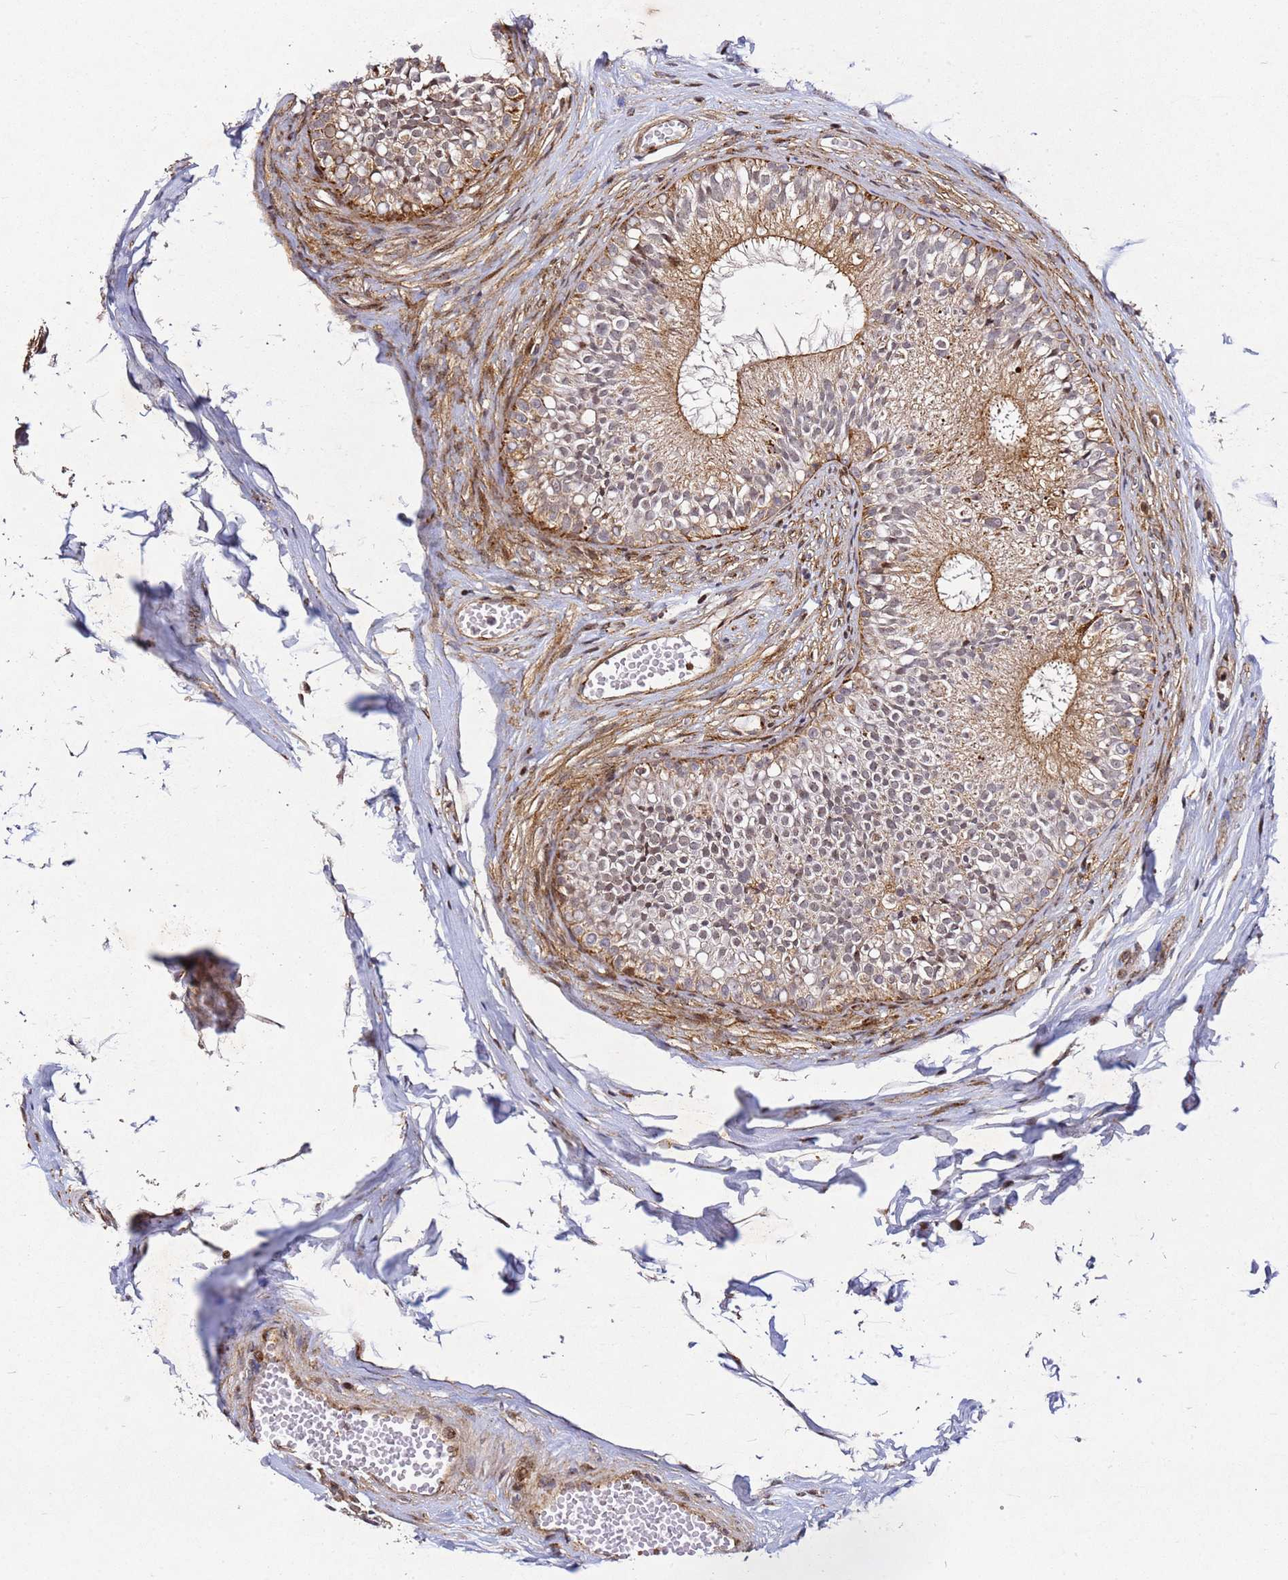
{"staining": {"intensity": "moderate", "quantity": ">75%", "location": "cytoplasmic/membranous,nuclear"}, "tissue": "epididymis", "cell_type": "Glandular cells", "image_type": "normal", "snomed": [{"axis": "morphology", "description": "Normal tissue, NOS"}, {"axis": "morphology", "description": "Seminoma in situ"}, {"axis": "topography", "description": "Testis"}, {"axis": "topography", "description": "Epididymis"}], "caption": "IHC image of benign epididymis: human epididymis stained using immunohistochemistry (IHC) shows medium levels of moderate protein expression localized specifically in the cytoplasmic/membranous,nuclear of glandular cells, appearing as a cytoplasmic/membranous,nuclear brown color.", "gene": "ZNF296", "patient": {"sex": "male", "age": 28}}